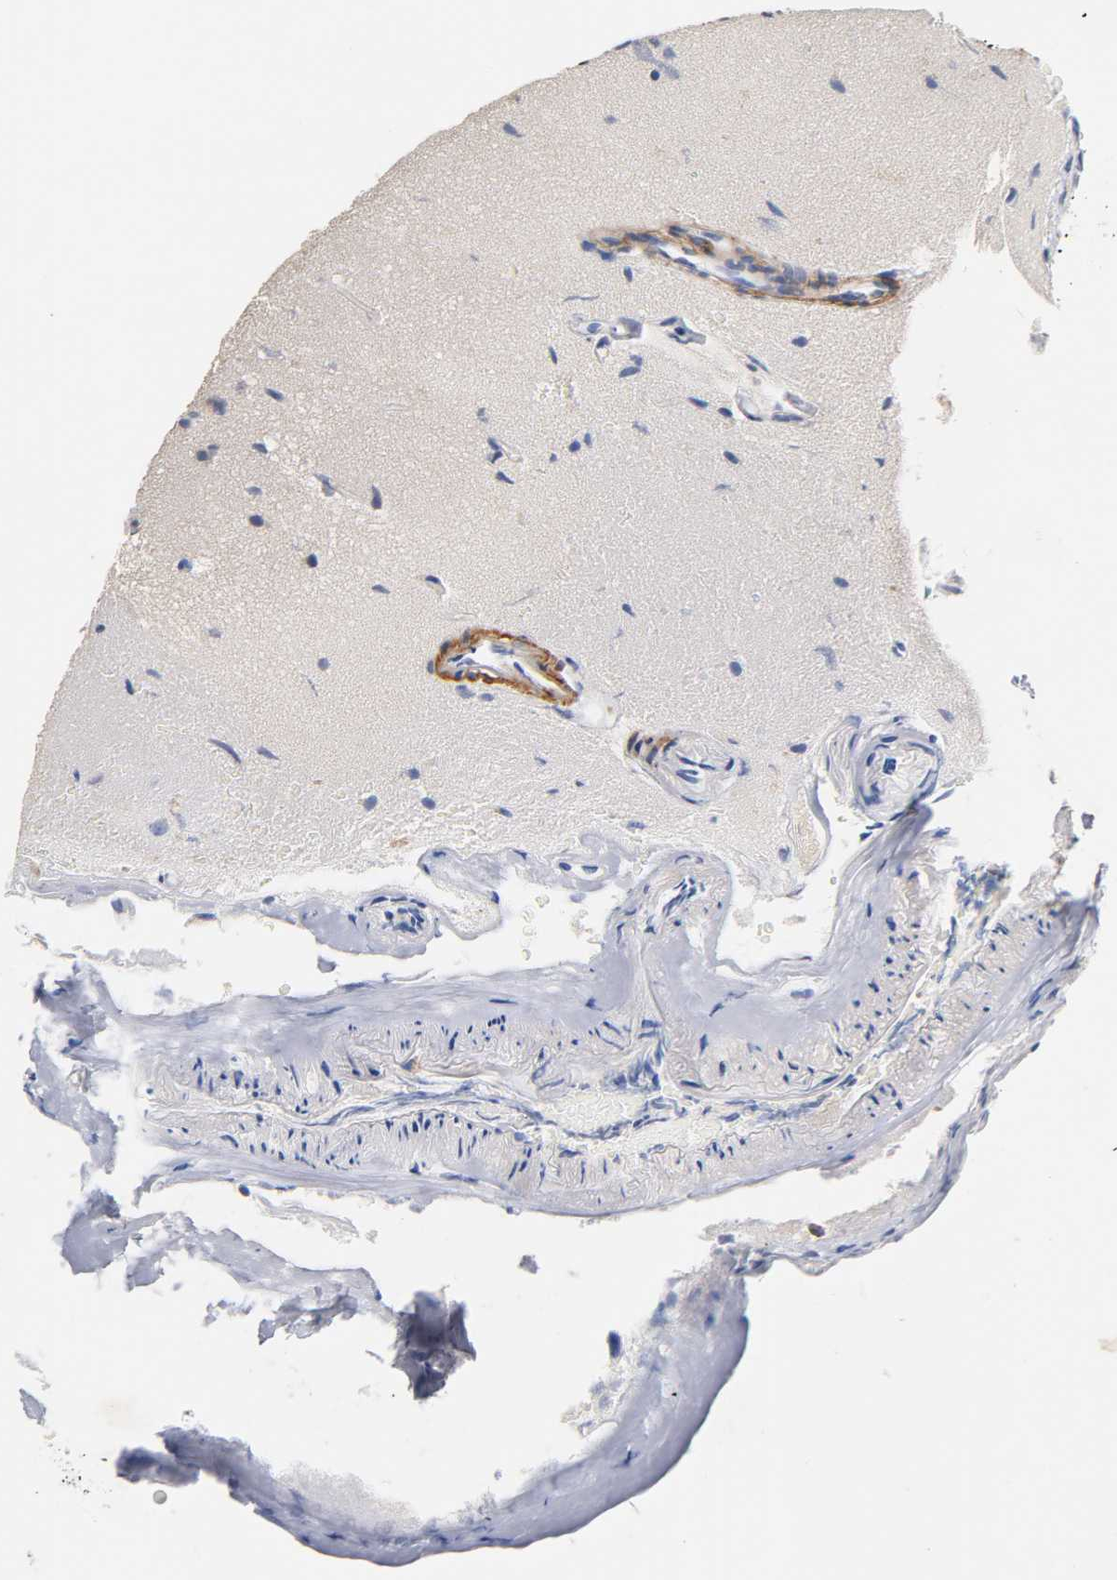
{"staining": {"intensity": "negative", "quantity": "none", "location": "none"}, "tissue": "glioma", "cell_type": "Tumor cells", "image_type": "cancer", "snomed": [{"axis": "morphology", "description": "Glioma, malignant, Low grade"}, {"axis": "topography", "description": "Cerebral cortex"}], "caption": "A micrograph of malignant glioma (low-grade) stained for a protein reveals no brown staining in tumor cells.", "gene": "SEMA5A", "patient": {"sex": "female", "age": 47}}